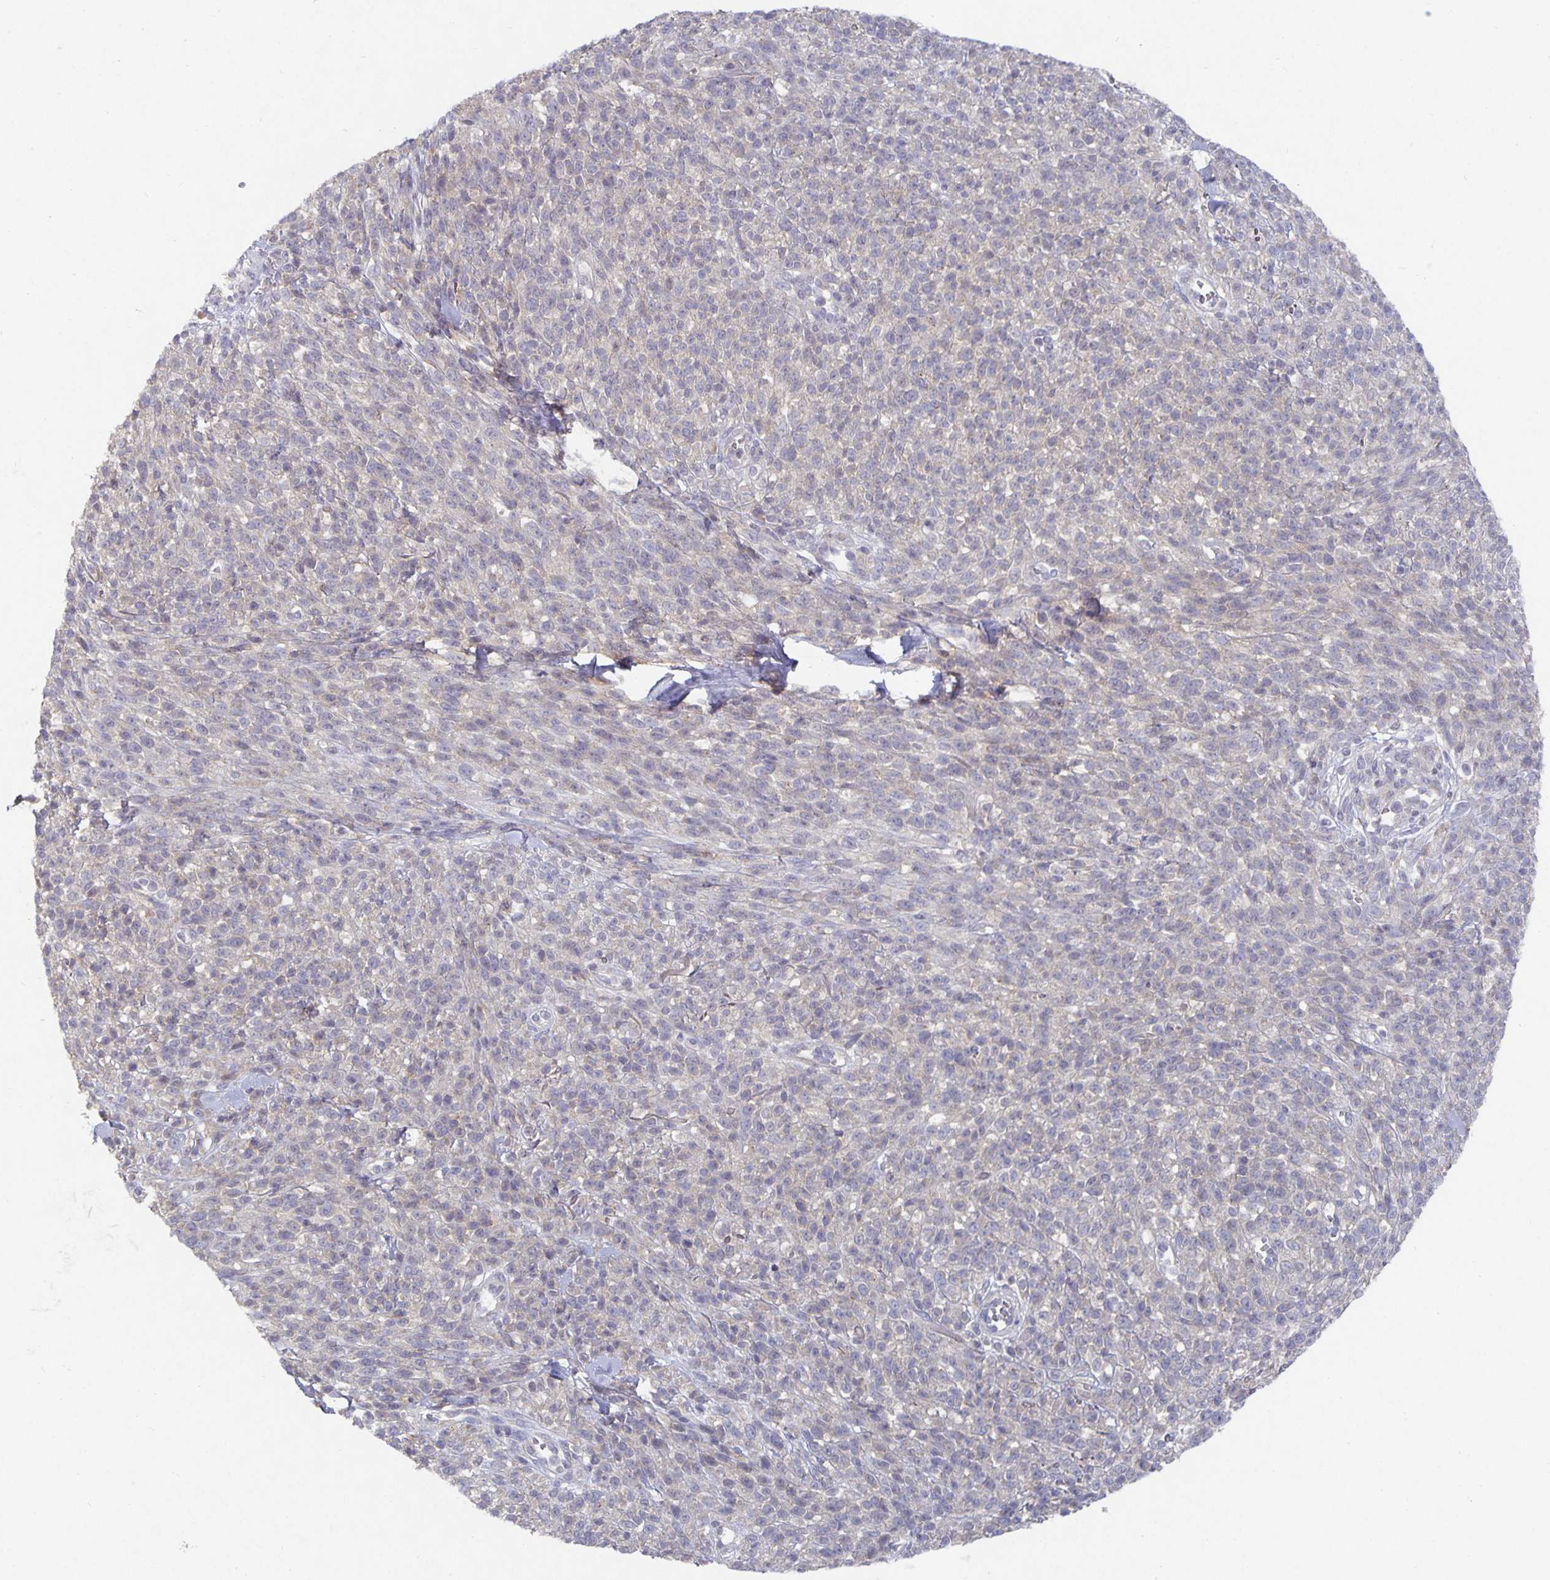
{"staining": {"intensity": "negative", "quantity": "none", "location": "none"}, "tissue": "melanoma", "cell_type": "Tumor cells", "image_type": "cancer", "snomed": [{"axis": "morphology", "description": "Malignant melanoma, NOS"}, {"axis": "topography", "description": "Skin"}, {"axis": "topography", "description": "Skin of trunk"}], "caption": "Immunohistochemistry photomicrograph of neoplastic tissue: melanoma stained with DAB (3,3'-diaminobenzidine) displays no significant protein expression in tumor cells. (Brightfield microscopy of DAB (3,3'-diaminobenzidine) IHC at high magnification).", "gene": "HEPN1", "patient": {"sex": "male", "age": 74}}